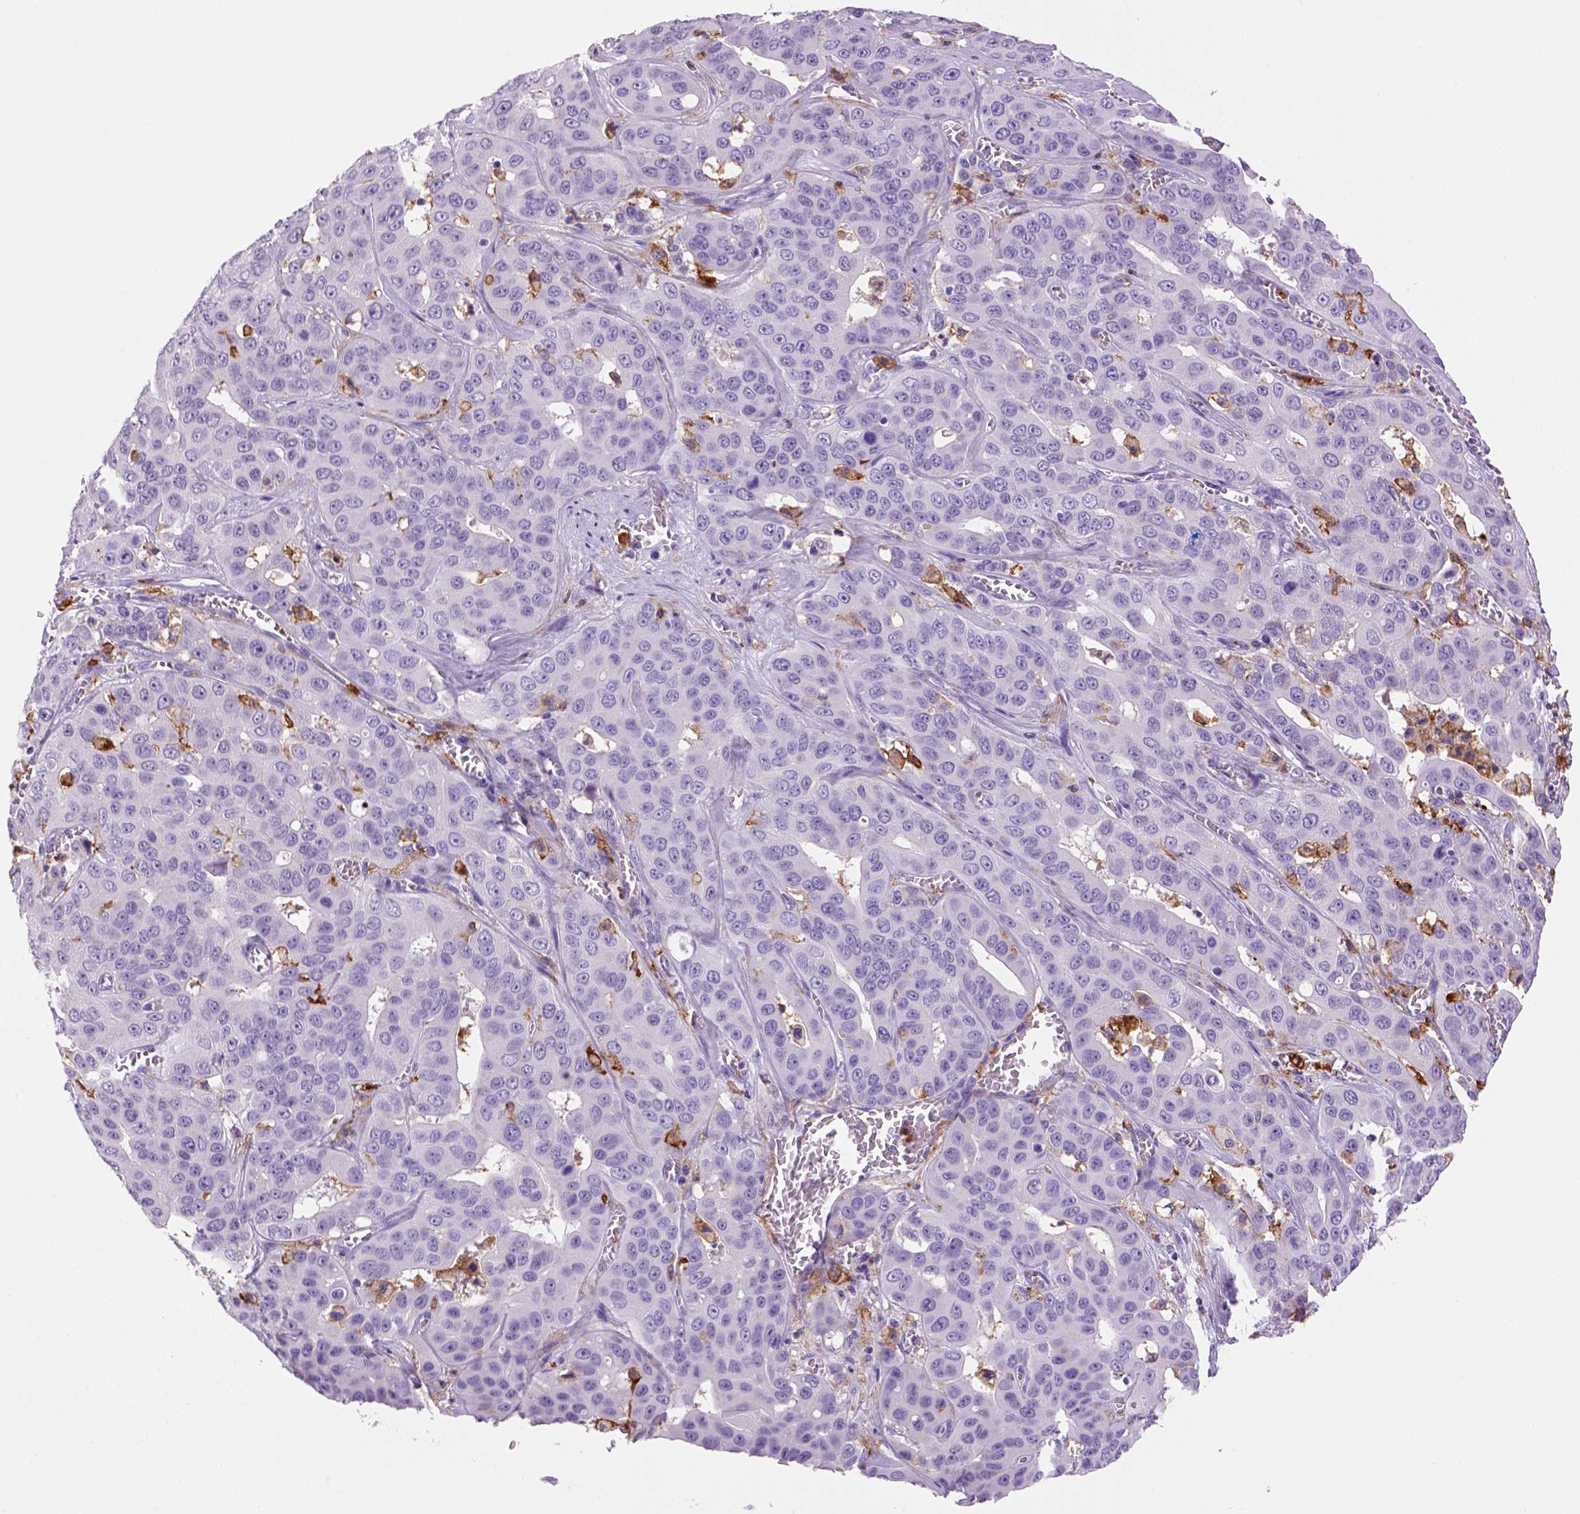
{"staining": {"intensity": "negative", "quantity": "none", "location": "none"}, "tissue": "liver cancer", "cell_type": "Tumor cells", "image_type": "cancer", "snomed": [{"axis": "morphology", "description": "Cholangiocarcinoma"}, {"axis": "topography", "description": "Liver"}], "caption": "Tumor cells are negative for protein expression in human cholangiocarcinoma (liver).", "gene": "CD14", "patient": {"sex": "female", "age": 52}}